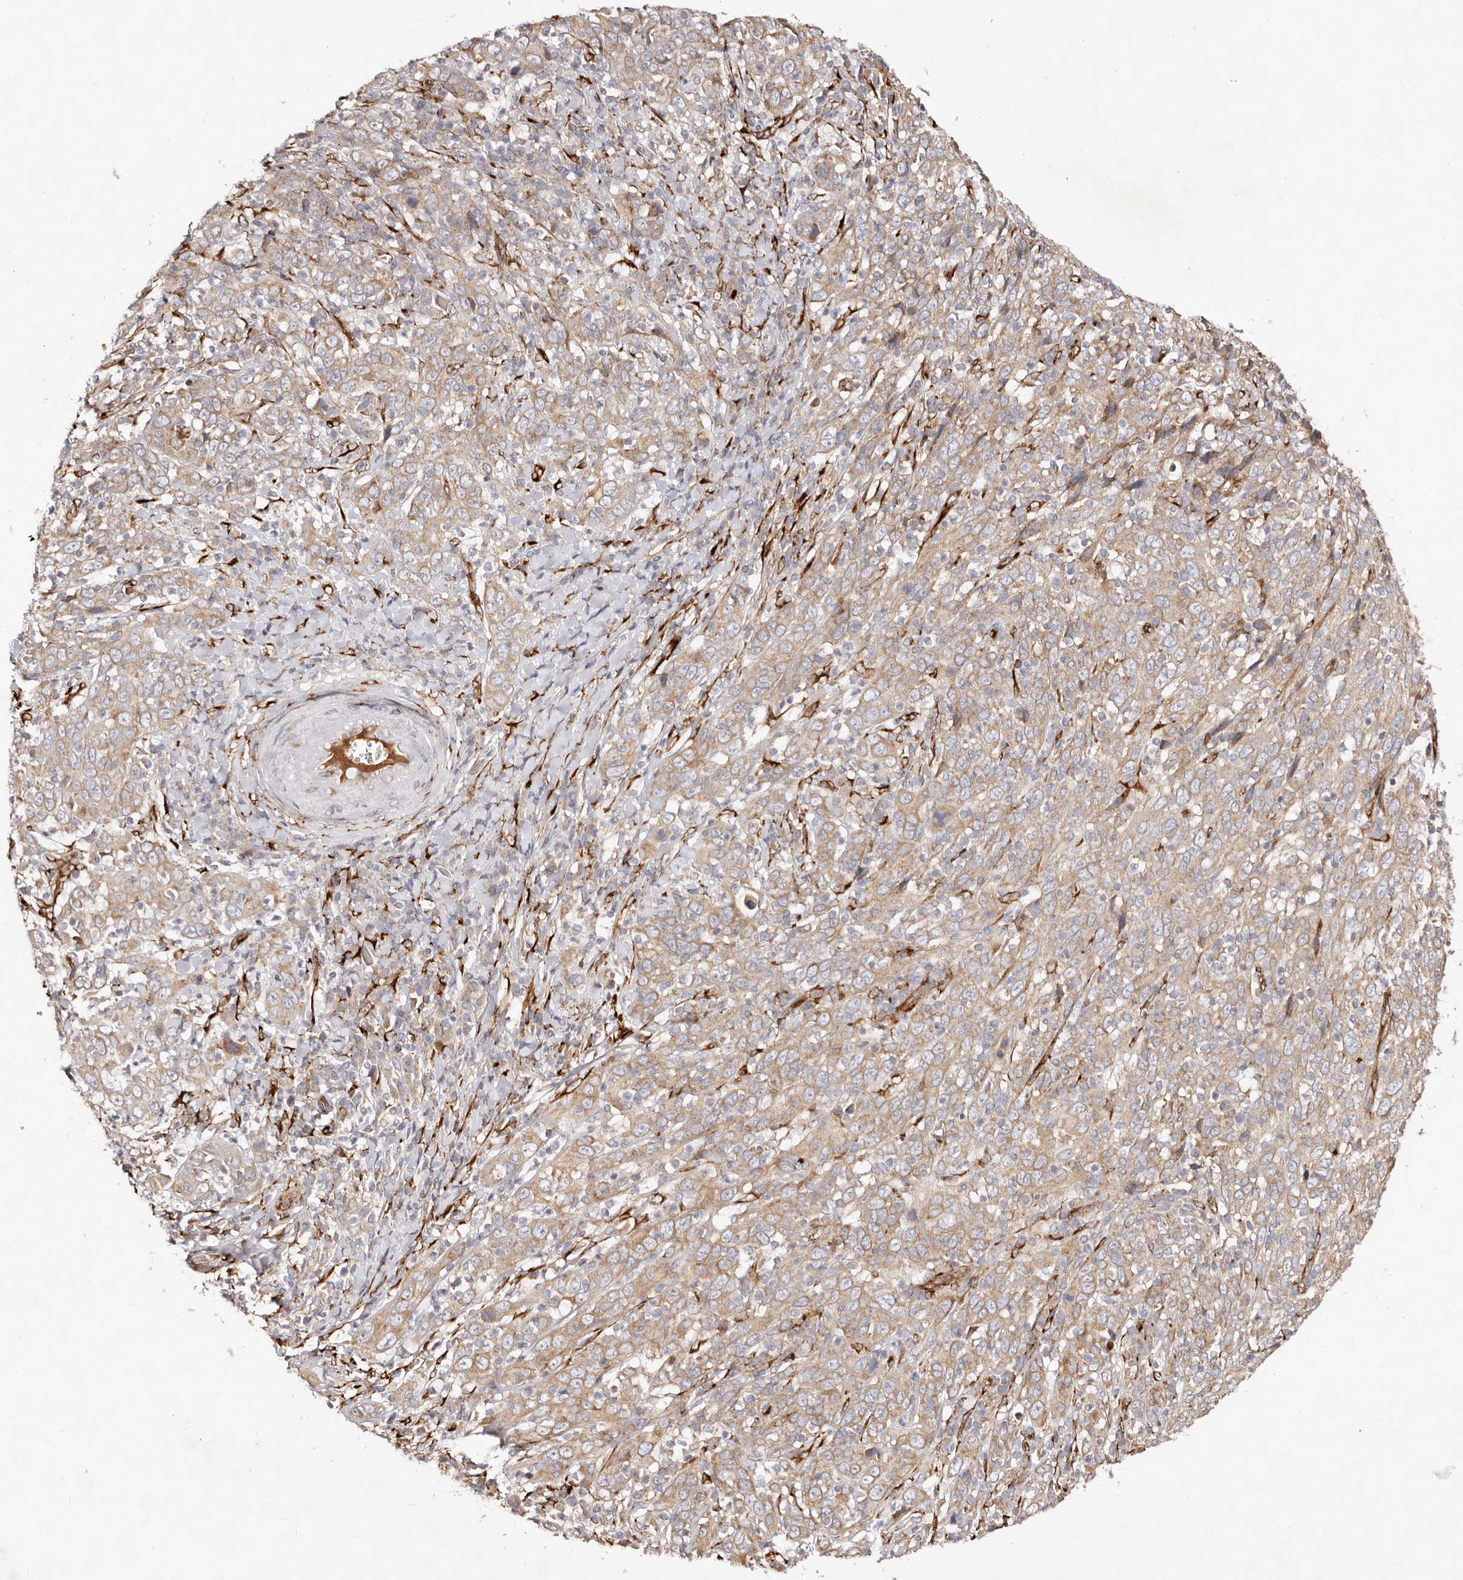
{"staining": {"intensity": "weak", "quantity": ">75%", "location": "cytoplasmic/membranous"}, "tissue": "cervical cancer", "cell_type": "Tumor cells", "image_type": "cancer", "snomed": [{"axis": "morphology", "description": "Squamous cell carcinoma, NOS"}, {"axis": "topography", "description": "Cervix"}], "caption": "Protein staining demonstrates weak cytoplasmic/membranous positivity in approximately >75% of tumor cells in cervical cancer (squamous cell carcinoma). (Brightfield microscopy of DAB IHC at high magnification).", "gene": "SERPINH1", "patient": {"sex": "female", "age": 46}}